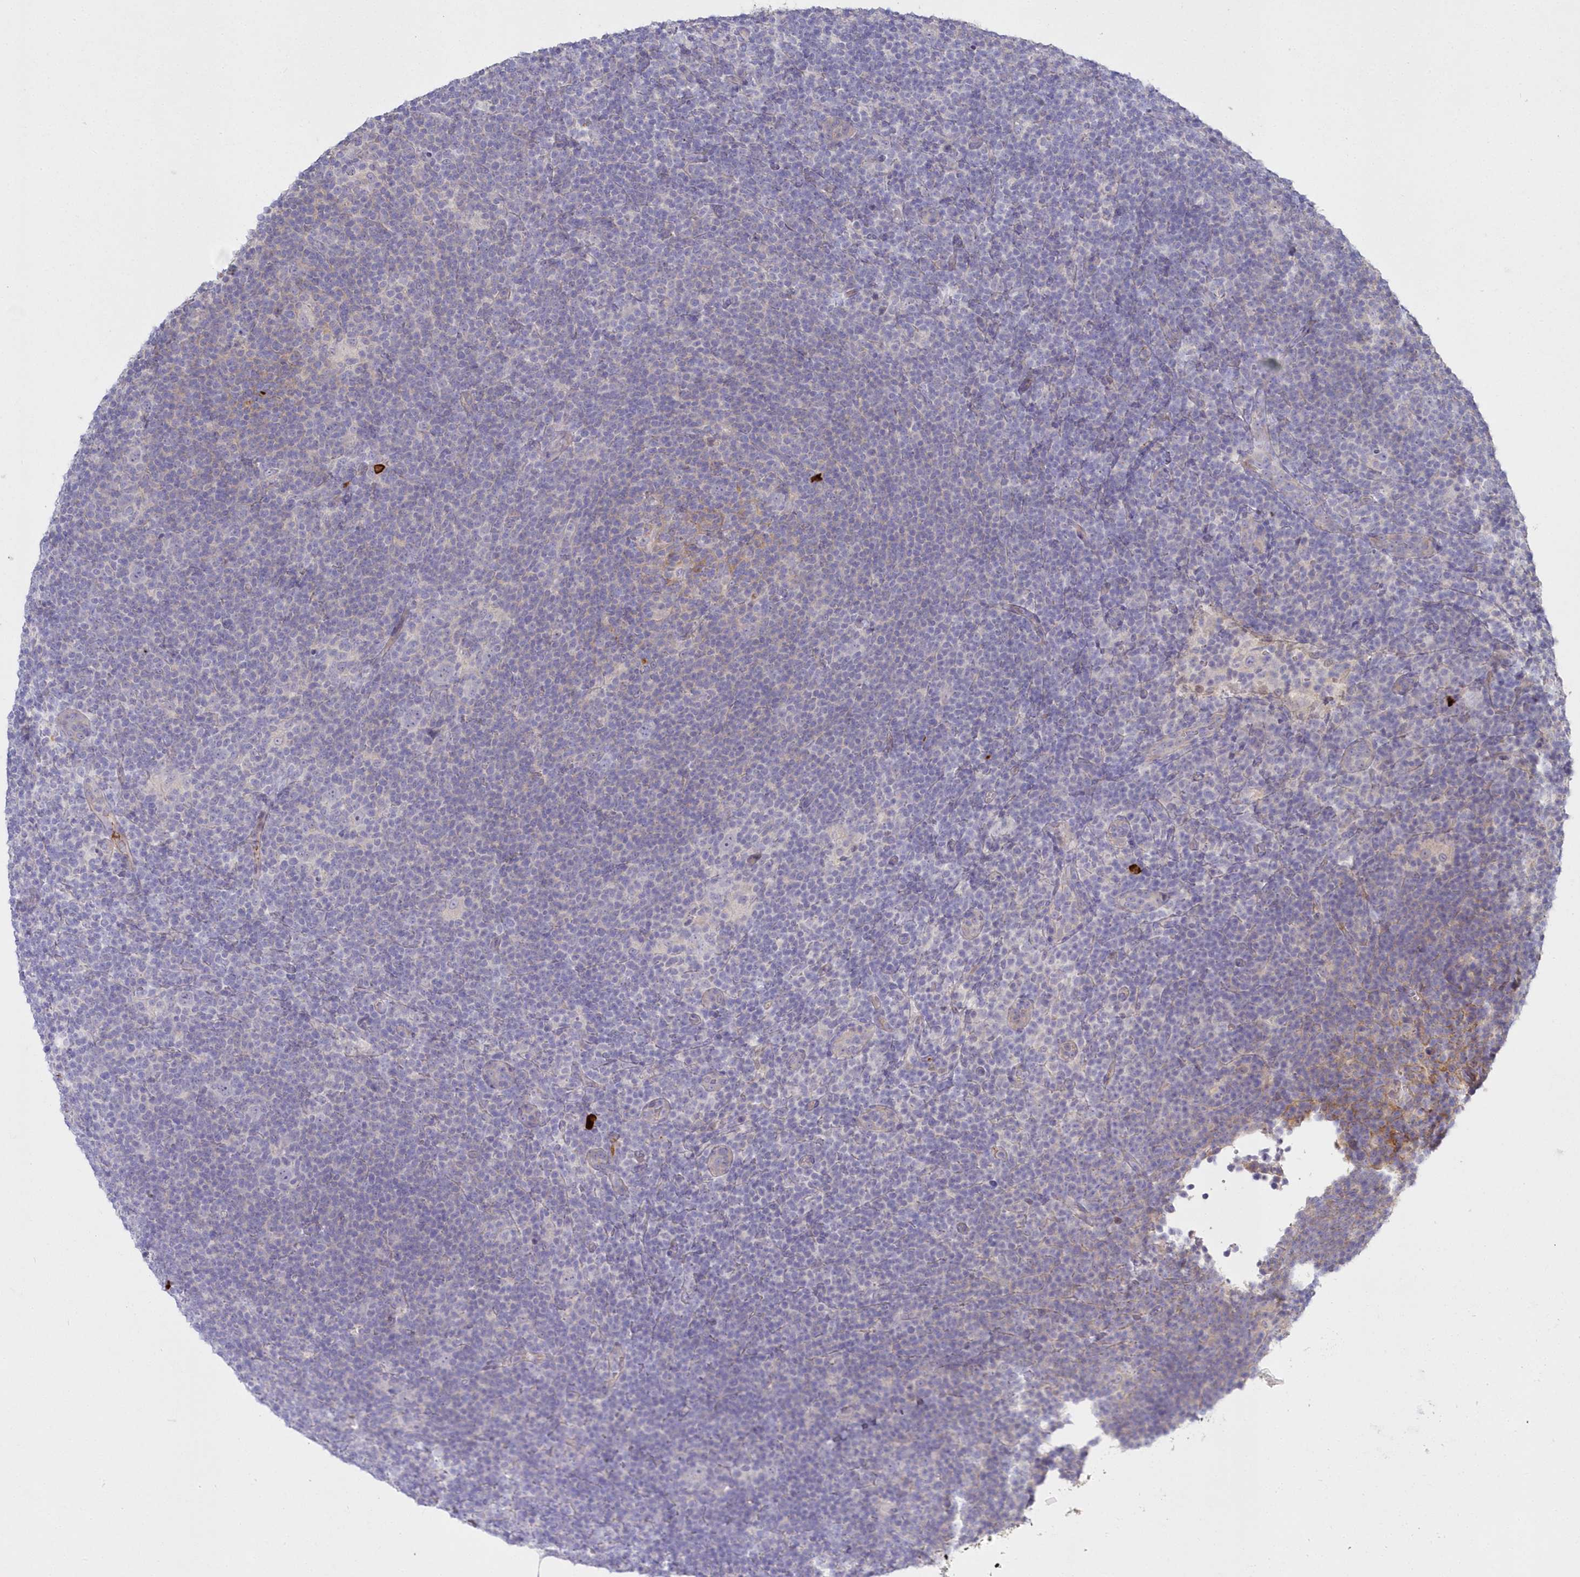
{"staining": {"intensity": "negative", "quantity": "none", "location": "none"}, "tissue": "lymphoma", "cell_type": "Tumor cells", "image_type": "cancer", "snomed": [{"axis": "morphology", "description": "Hodgkin's disease, NOS"}, {"axis": "topography", "description": "Lymph node"}], "caption": "Hodgkin's disease stained for a protein using IHC demonstrates no expression tumor cells.", "gene": "WBP1L", "patient": {"sex": "female", "age": 57}}